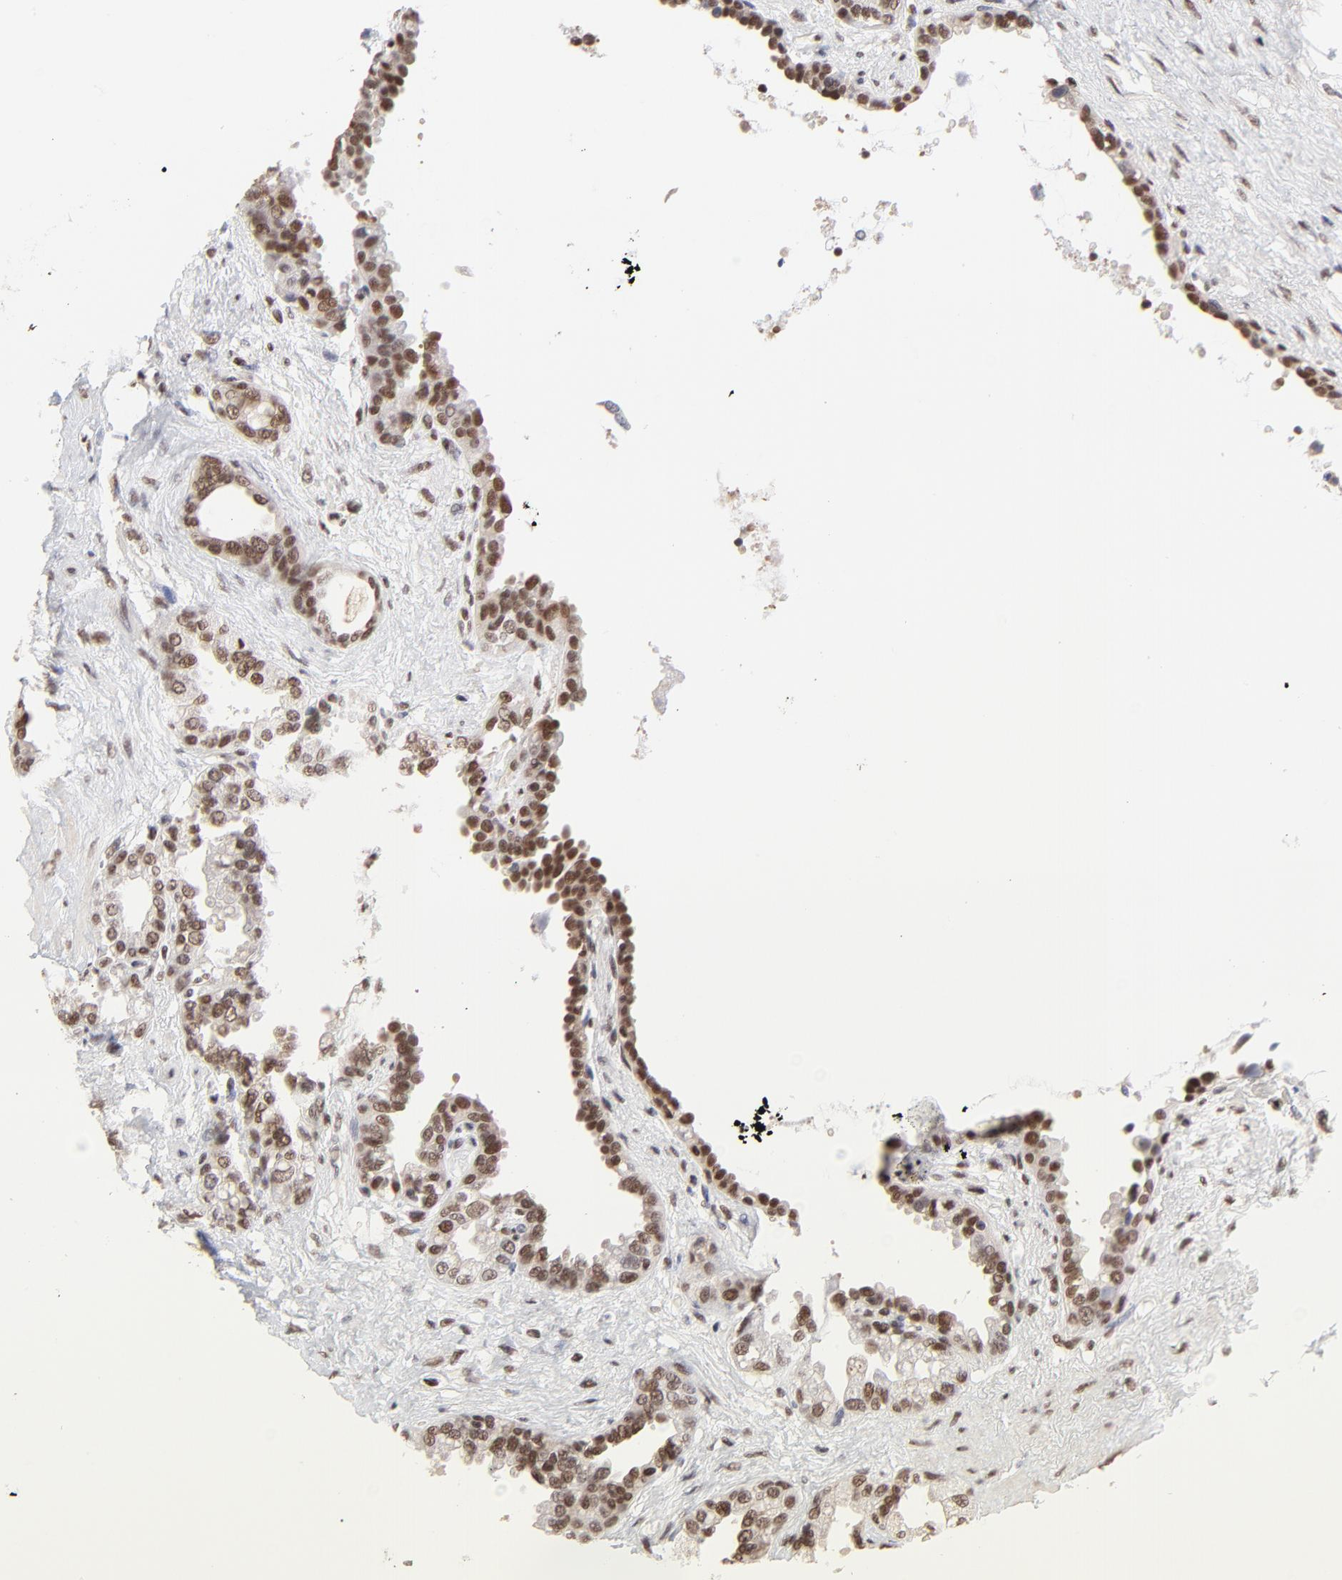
{"staining": {"intensity": "moderate", "quantity": "25%-75%", "location": "nuclear"}, "tissue": "seminal vesicle", "cell_type": "Glandular cells", "image_type": "normal", "snomed": [{"axis": "morphology", "description": "Normal tissue, NOS"}, {"axis": "topography", "description": "Seminal veicle"}], "caption": "The photomicrograph displays immunohistochemical staining of unremarkable seminal vesicle. There is moderate nuclear positivity is present in about 25%-75% of glandular cells. Ihc stains the protein in brown and the nuclei are stained blue.", "gene": "DSN1", "patient": {"sex": "male", "age": 61}}